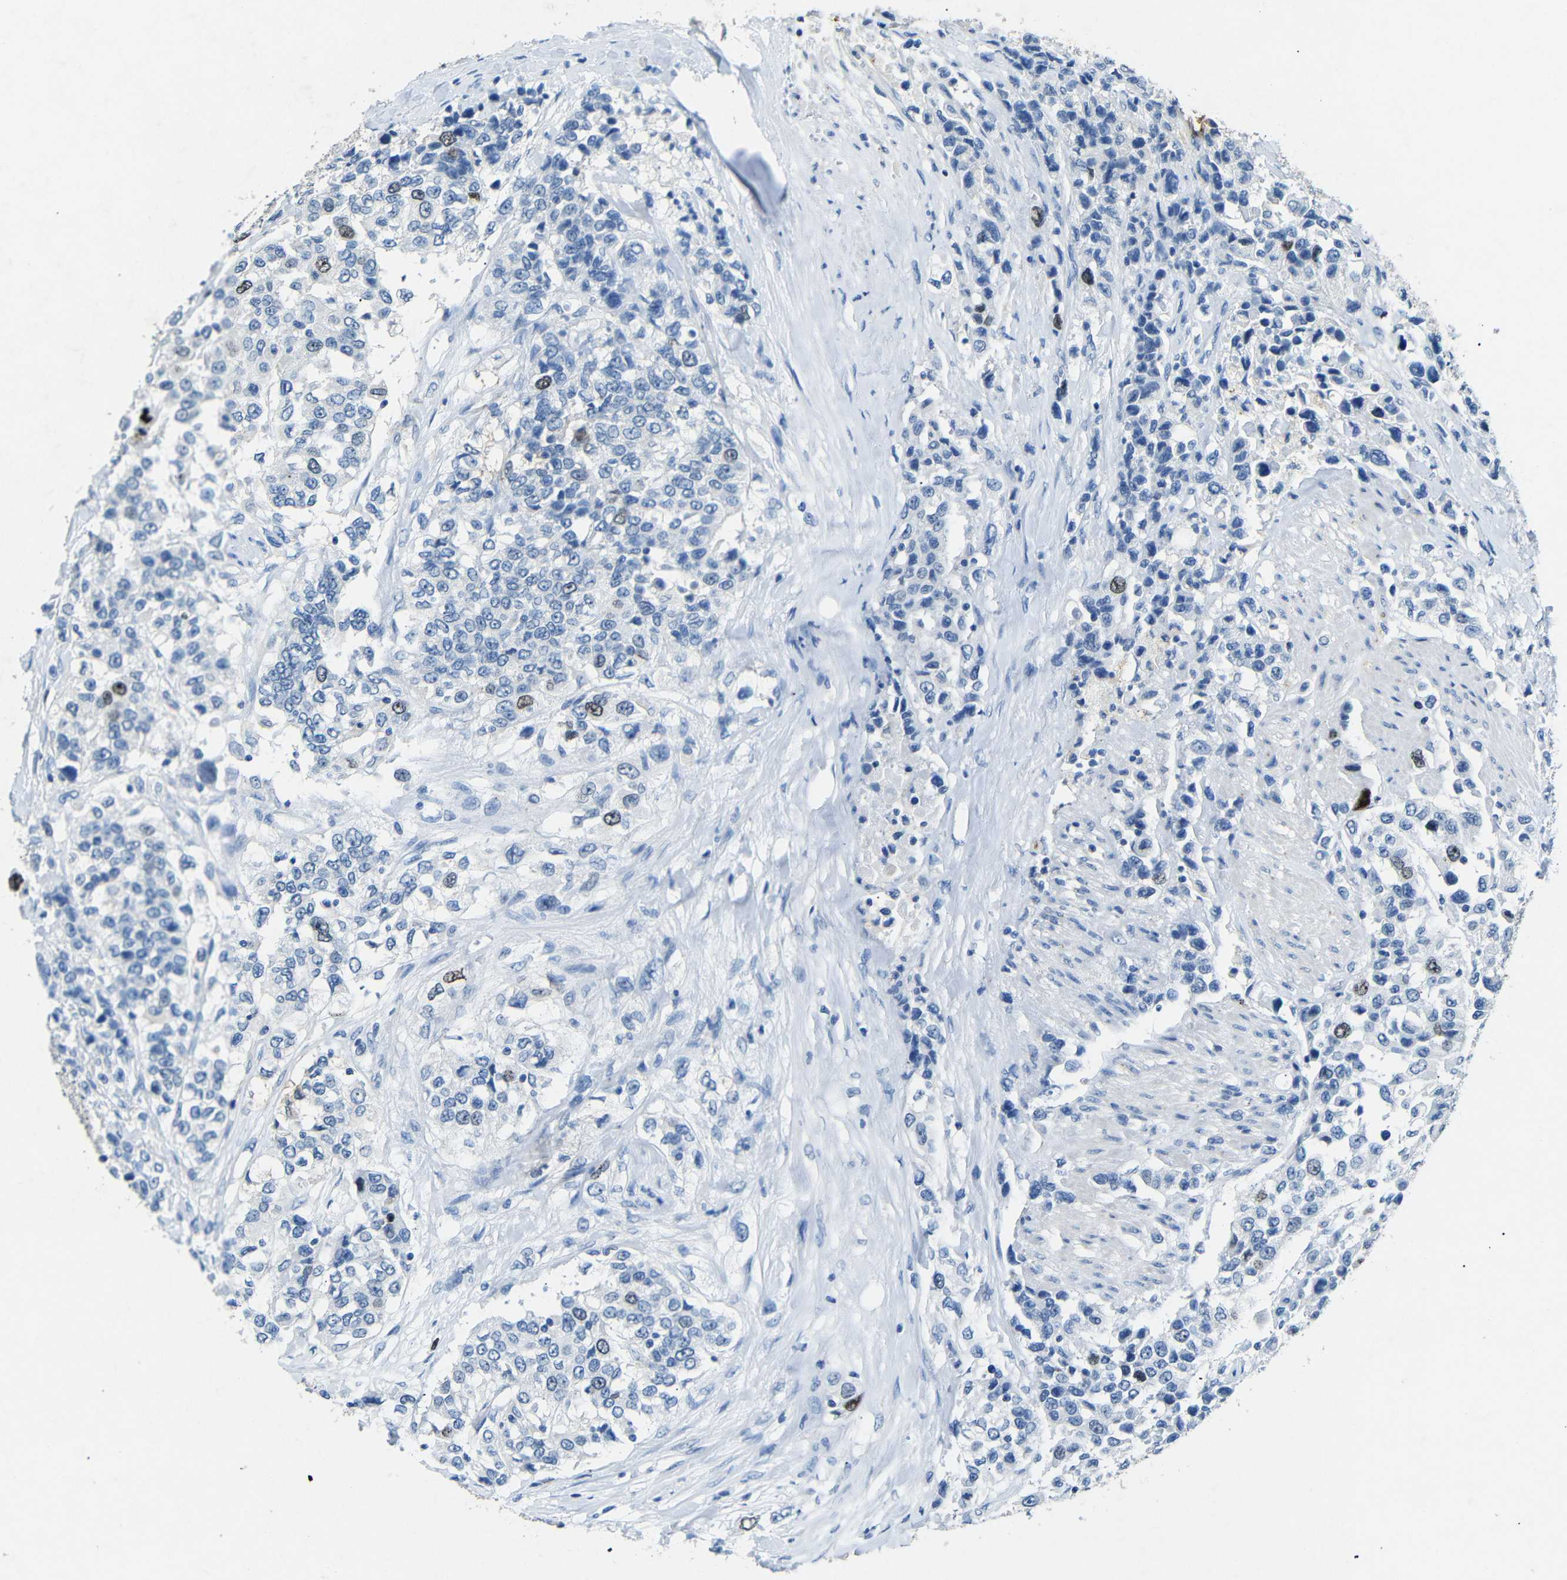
{"staining": {"intensity": "moderate", "quantity": "<25%", "location": "nuclear"}, "tissue": "urothelial cancer", "cell_type": "Tumor cells", "image_type": "cancer", "snomed": [{"axis": "morphology", "description": "Urothelial carcinoma, High grade"}, {"axis": "topography", "description": "Urinary bladder"}], "caption": "Brown immunohistochemical staining in high-grade urothelial carcinoma displays moderate nuclear positivity in approximately <25% of tumor cells. Using DAB (3,3'-diaminobenzidine) (brown) and hematoxylin (blue) stains, captured at high magnification using brightfield microscopy.", "gene": "INCENP", "patient": {"sex": "female", "age": 80}}